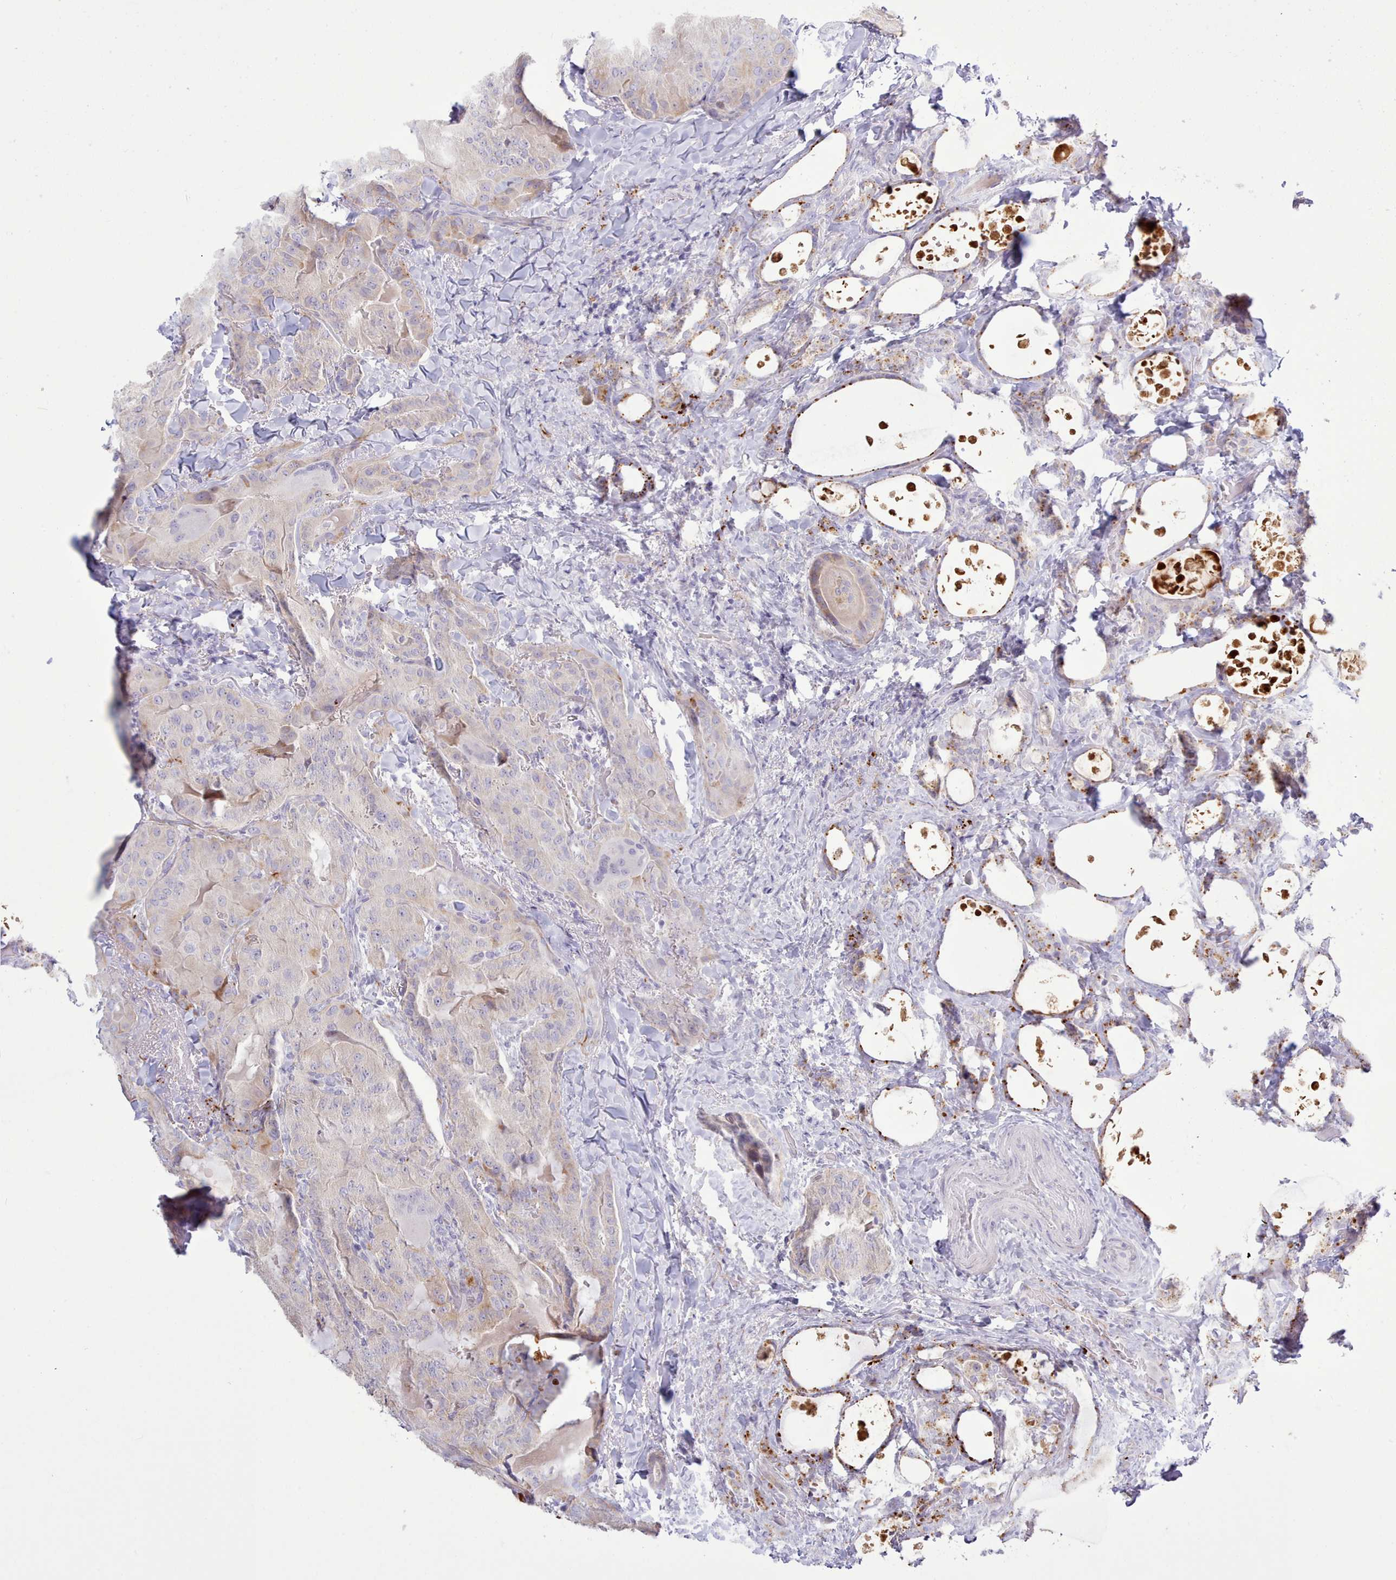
{"staining": {"intensity": "weak", "quantity": "<25%", "location": "cytoplasmic/membranous"}, "tissue": "thyroid cancer", "cell_type": "Tumor cells", "image_type": "cancer", "snomed": [{"axis": "morphology", "description": "Papillary adenocarcinoma, NOS"}, {"axis": "topography", "description": "Thyroid gland"}], "caption": "Immunohistochemical staining of human thyroid papillary adenocarcinoma reveals no significant expression in tumor cells. The staining is performed using DAB brown chromogen with nuclei counter-stained in using hematoxylin.", "gene": "SRD5A1", "patient": {"sex": "female", "age": 68}}